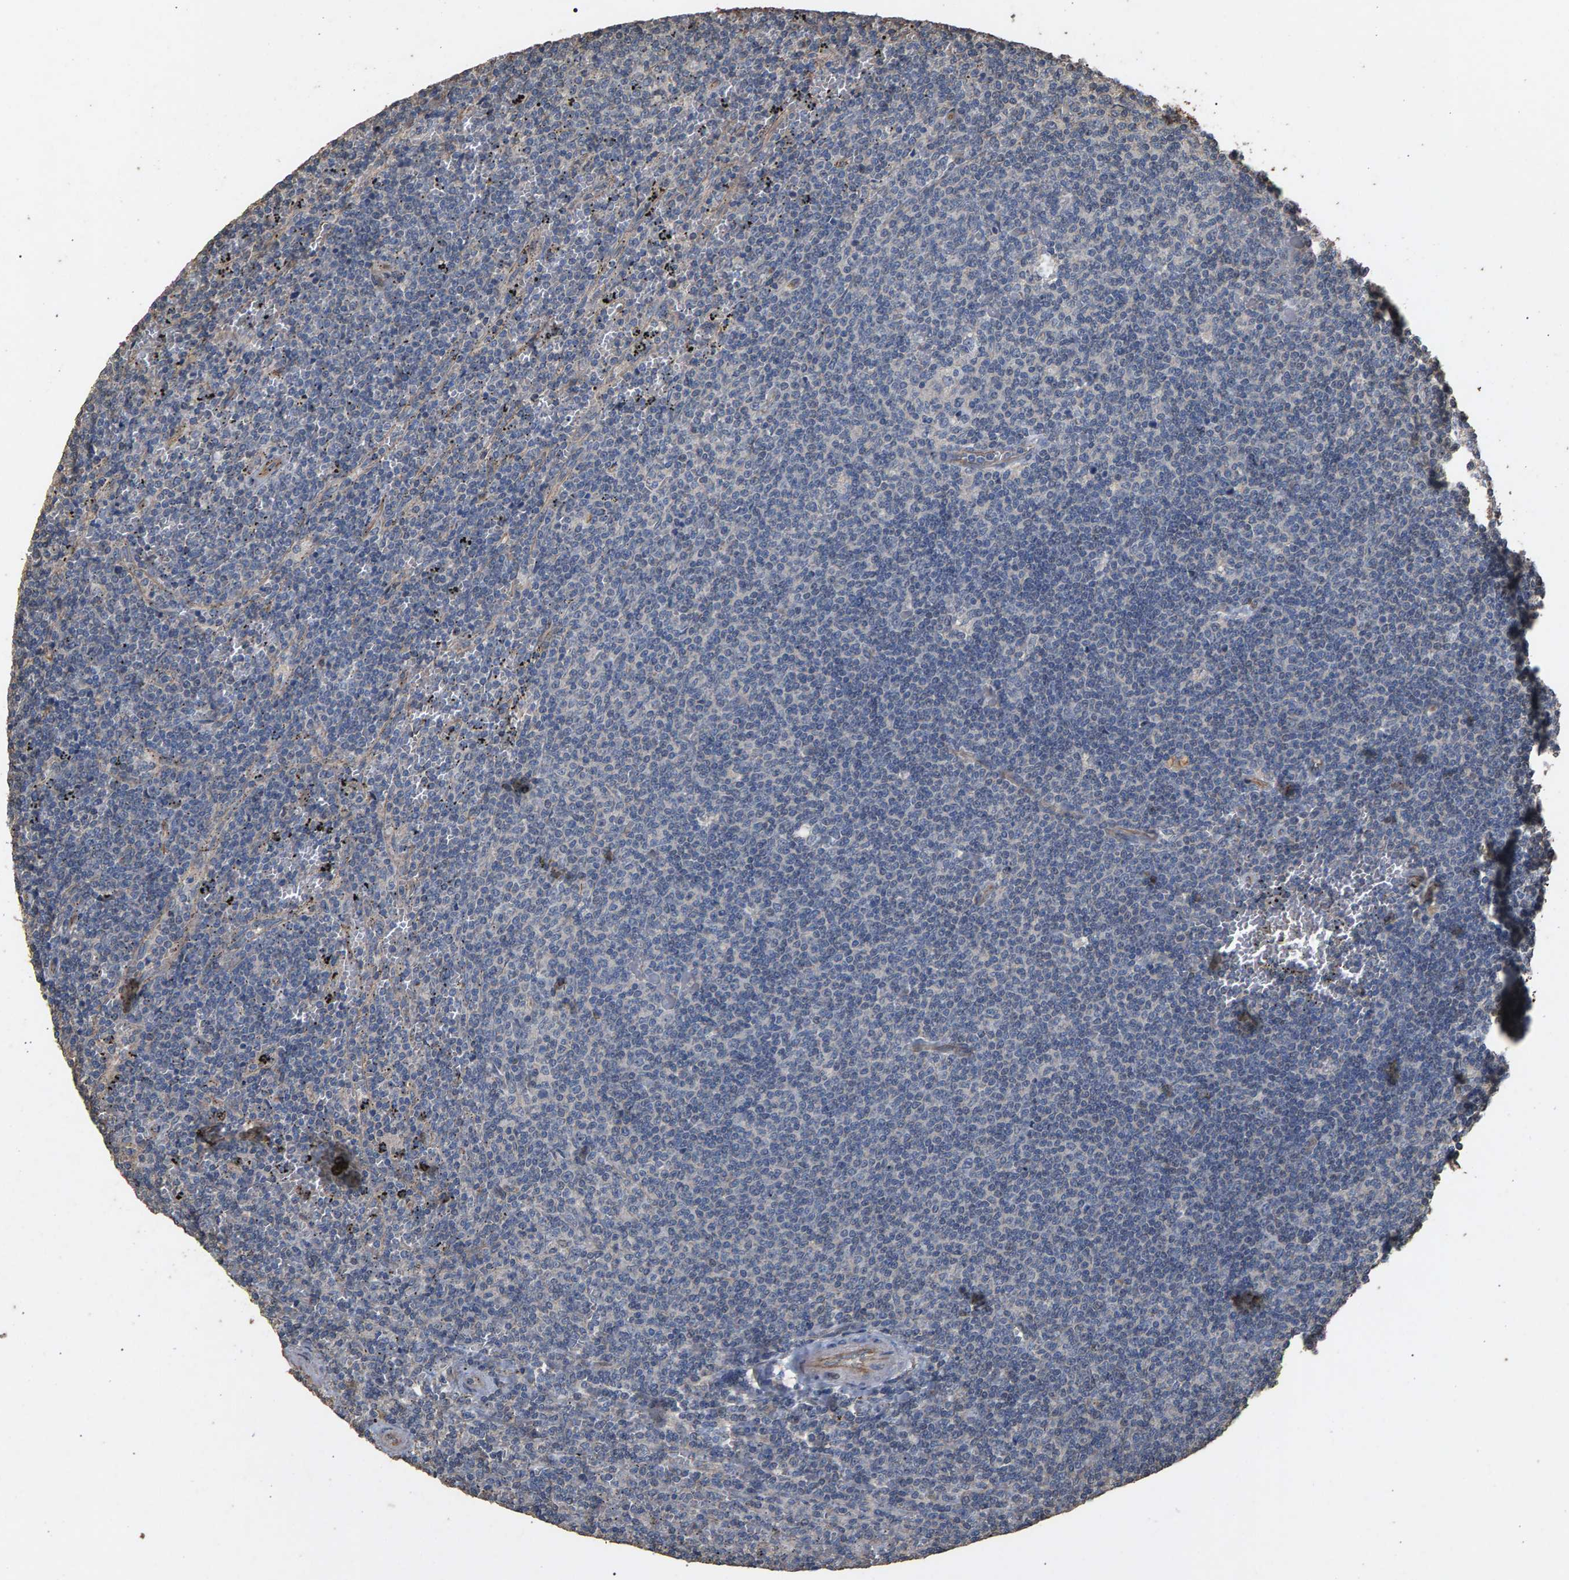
{"staining": {"intensity": "negative", "quantity": "none", "location": "none"}, "tissue": "lymphoma", "cell_type": "Tumor cells", "image_type": "cancer", "snomed": [{"axis": "morphology", "description": "Malignant lymphoma, non-Hodgkin's type, Low grade"}, {"axis": "topography", "description": "Spleen"}], "caption": "The photomicrograph shows no significant positivity in tumor cells of lymphoma.", "gene": "HTRA3", "patient": {"sex": "female", "age": 50}}